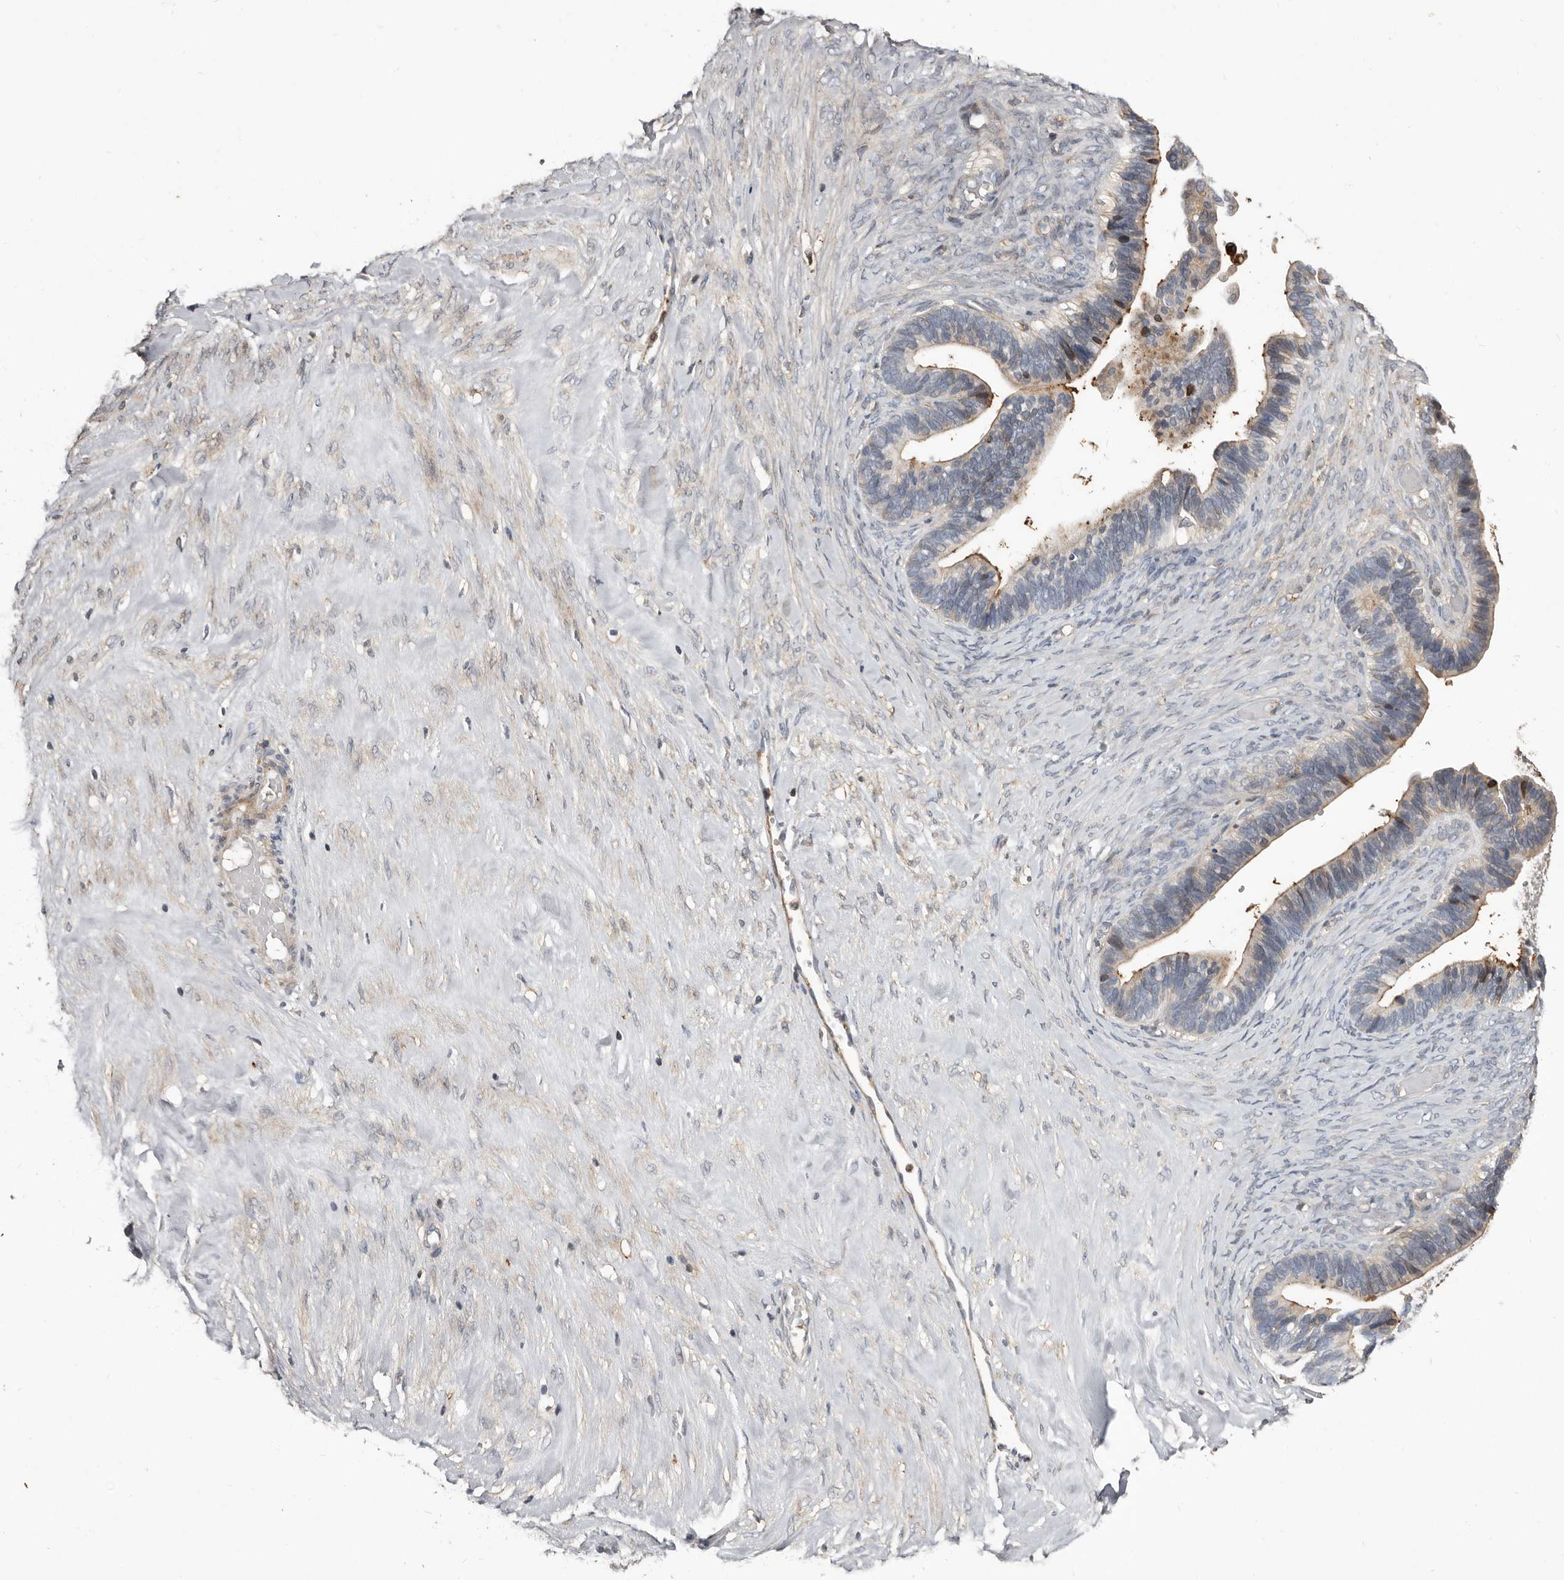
{"staining": {"intensity": "moderate", "quantity": "<25%", "location": "cytoplasmic/membranous"}, "tissue": "ovarian cancer", "cell_type": "Tumor cells", "image_type": "cancer", "snomed": [{"axis": "morphology", "description": "Cystadenocarcinoma, serous, NOS"}, {"axis": "topography", "description": "Ovary"}], "caption": "IHC (DAB (3,3'-diaminobenzidine)) staining of ovarian cancer displays moderate cytoplasmic/membranous protein staining in approximately <25% of tumor cells.", "gene": "KIF26B", "patient": {"sex": "female", "age": 56}}